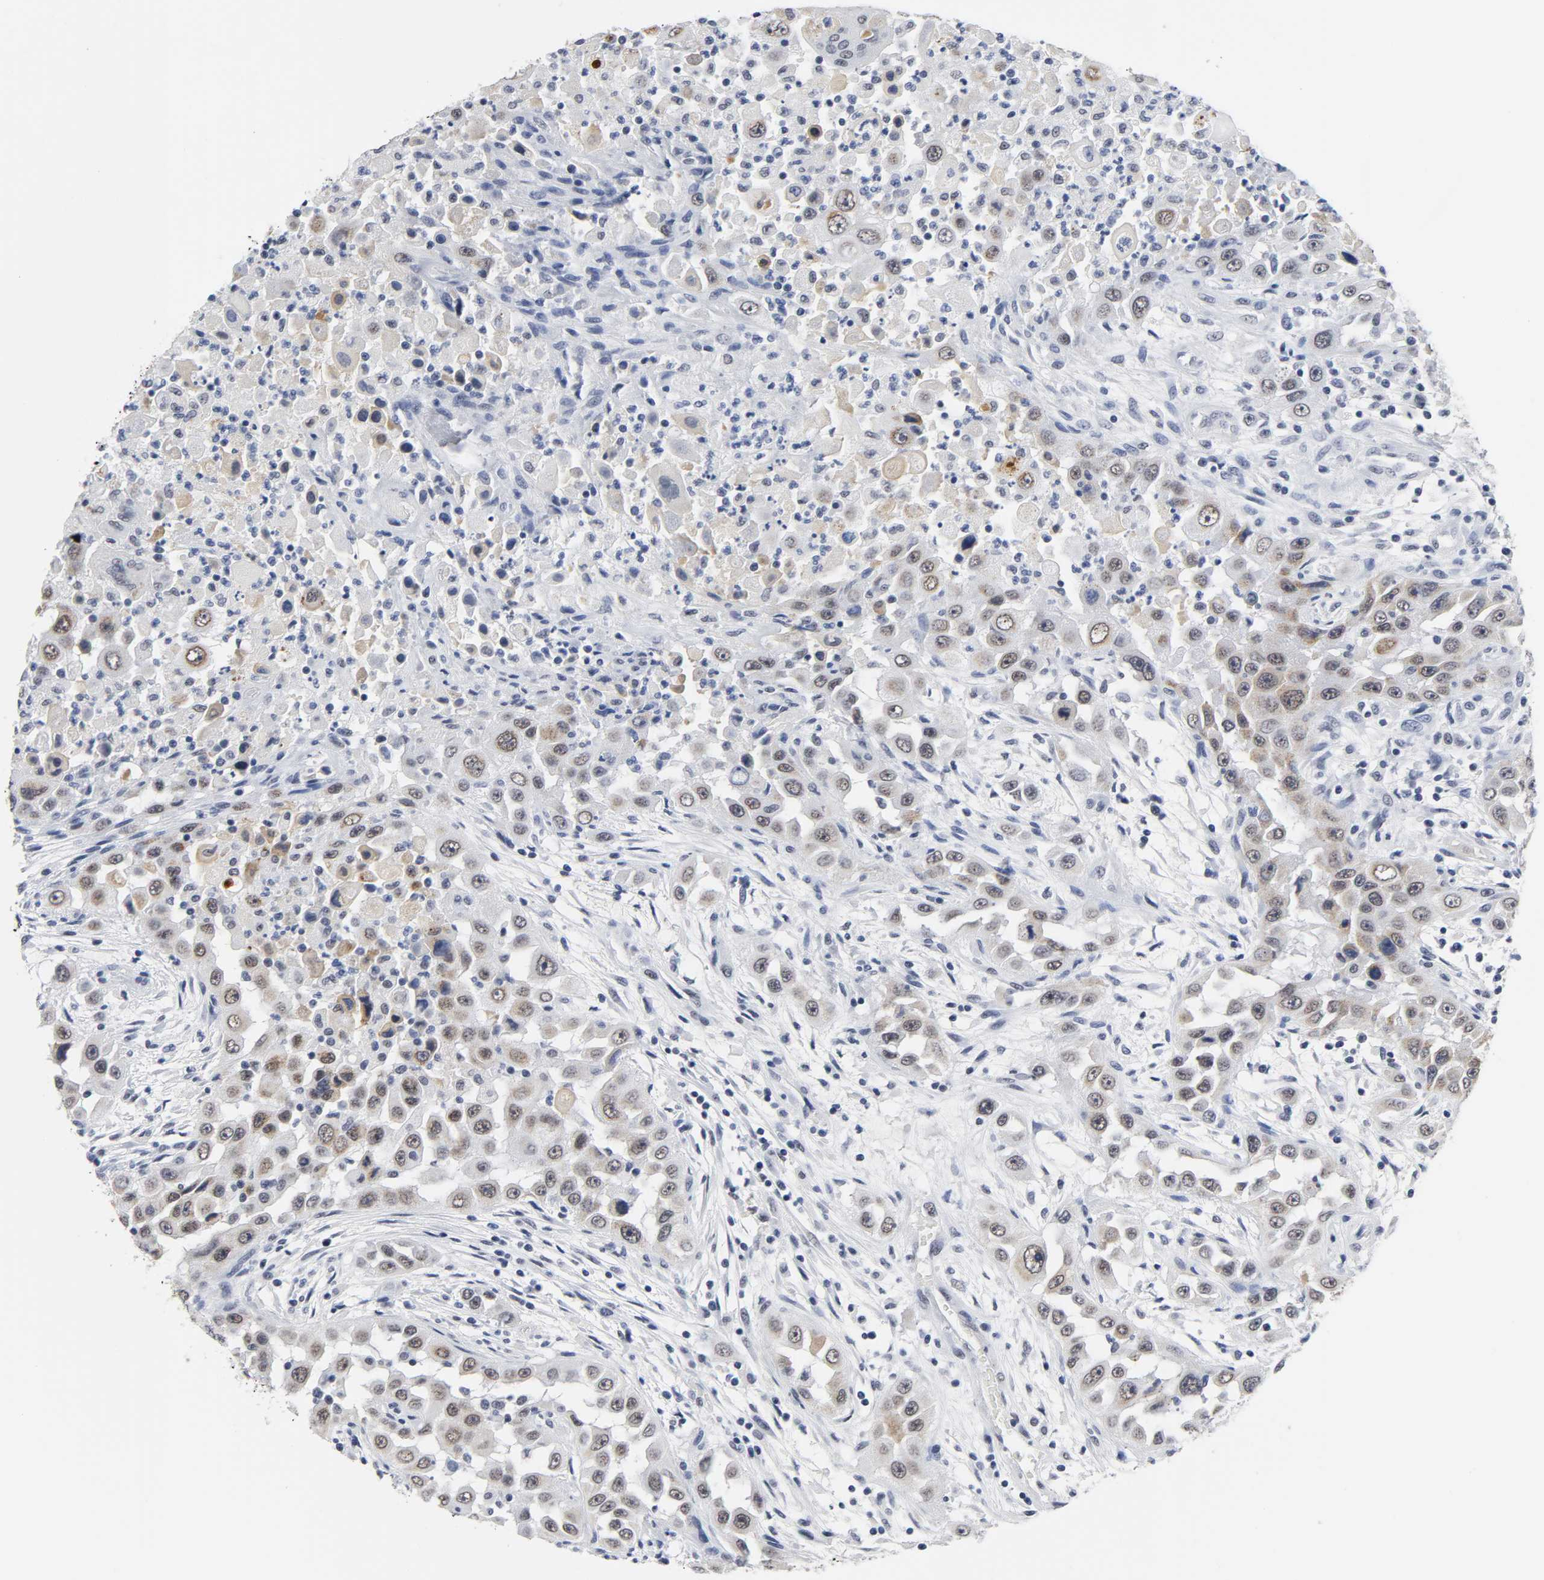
{"staining": {"intensity": "moderate", "quantity": "<25%", "location": "nuclear"}, "tissue": "head and neck cancer", "cell_type": "Tumor cells", "image_type": "cancer", "snomed": [{"axis": "morphology", "description": "Carcinoma, NOS"}, {"axis": "topography", "description": "Head-Neck"}], "caption": "Immunohistochemical staining of human carcinoma (head and neck) displays moderate nuclear protein positivity in approximately <25% of tumor cells.", "gene": "GRHL2", "patient": {"sex": "male", "age": 87}}